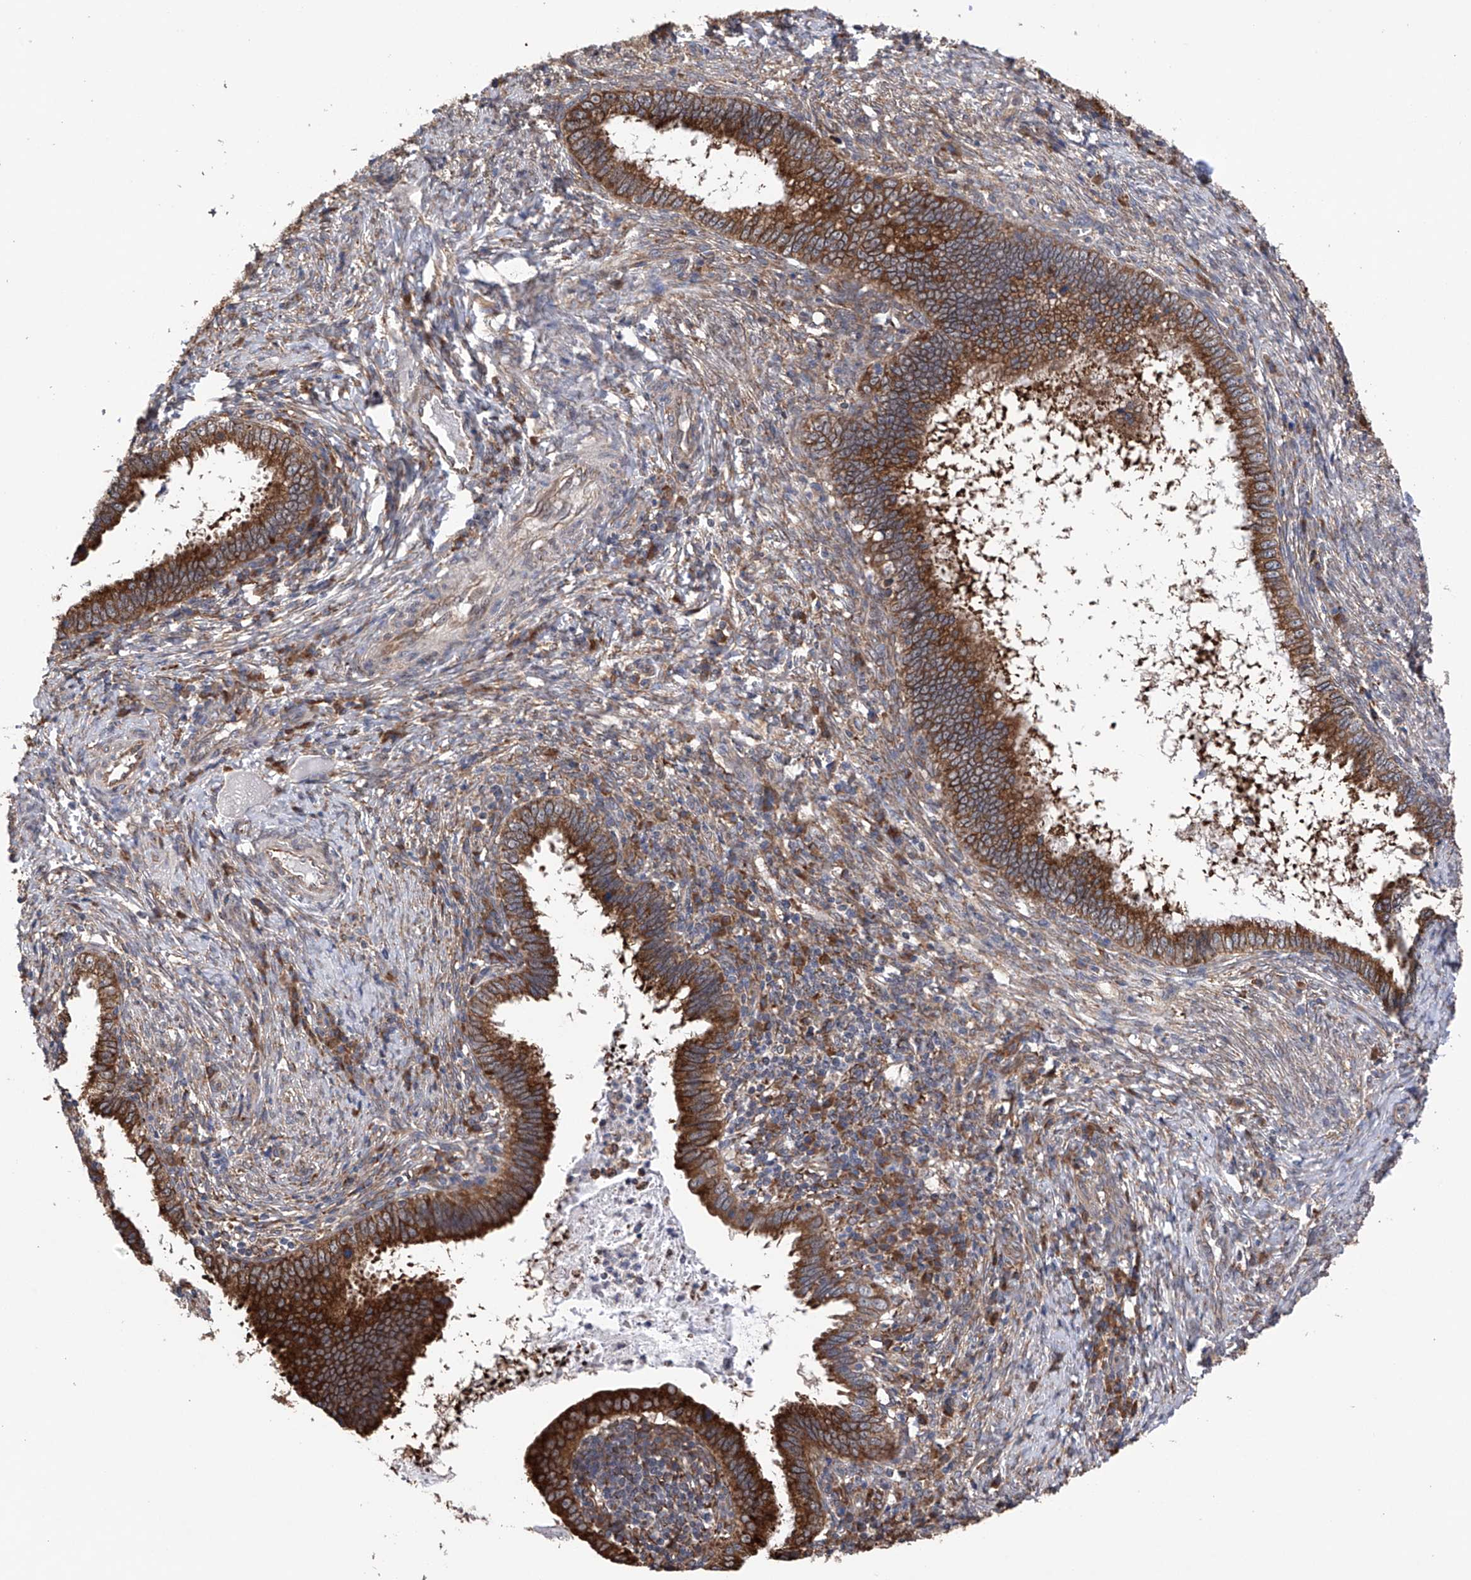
{"staining": {"intensity": "strong", "quantity": ">75%", "location": "cytoplasmic/membranous"}, "tissue": "cervical cancer", "cell_type": "Tumor cells", "image_type": "cancer", "snomed": [{"axis": "morphology", "description": "Adenocarcinoma, NOS"}, {"axis": "topography", "description": "Cervix"}], "caption": "Immunohistochemistry (IHC) of cervical cancer (adenocarcinoma) reveals high levels of strong cytoplasmic/membranous expression in approximately >75% of tumor cells. Using DAB (3,3'-diaminobenzidine) (brown) and hematoxylin (blue) stains, captured at high magnification using brightfield microscopy.", "gene": "DNAH8", "patient": {"sex": "female", "age": 36}}